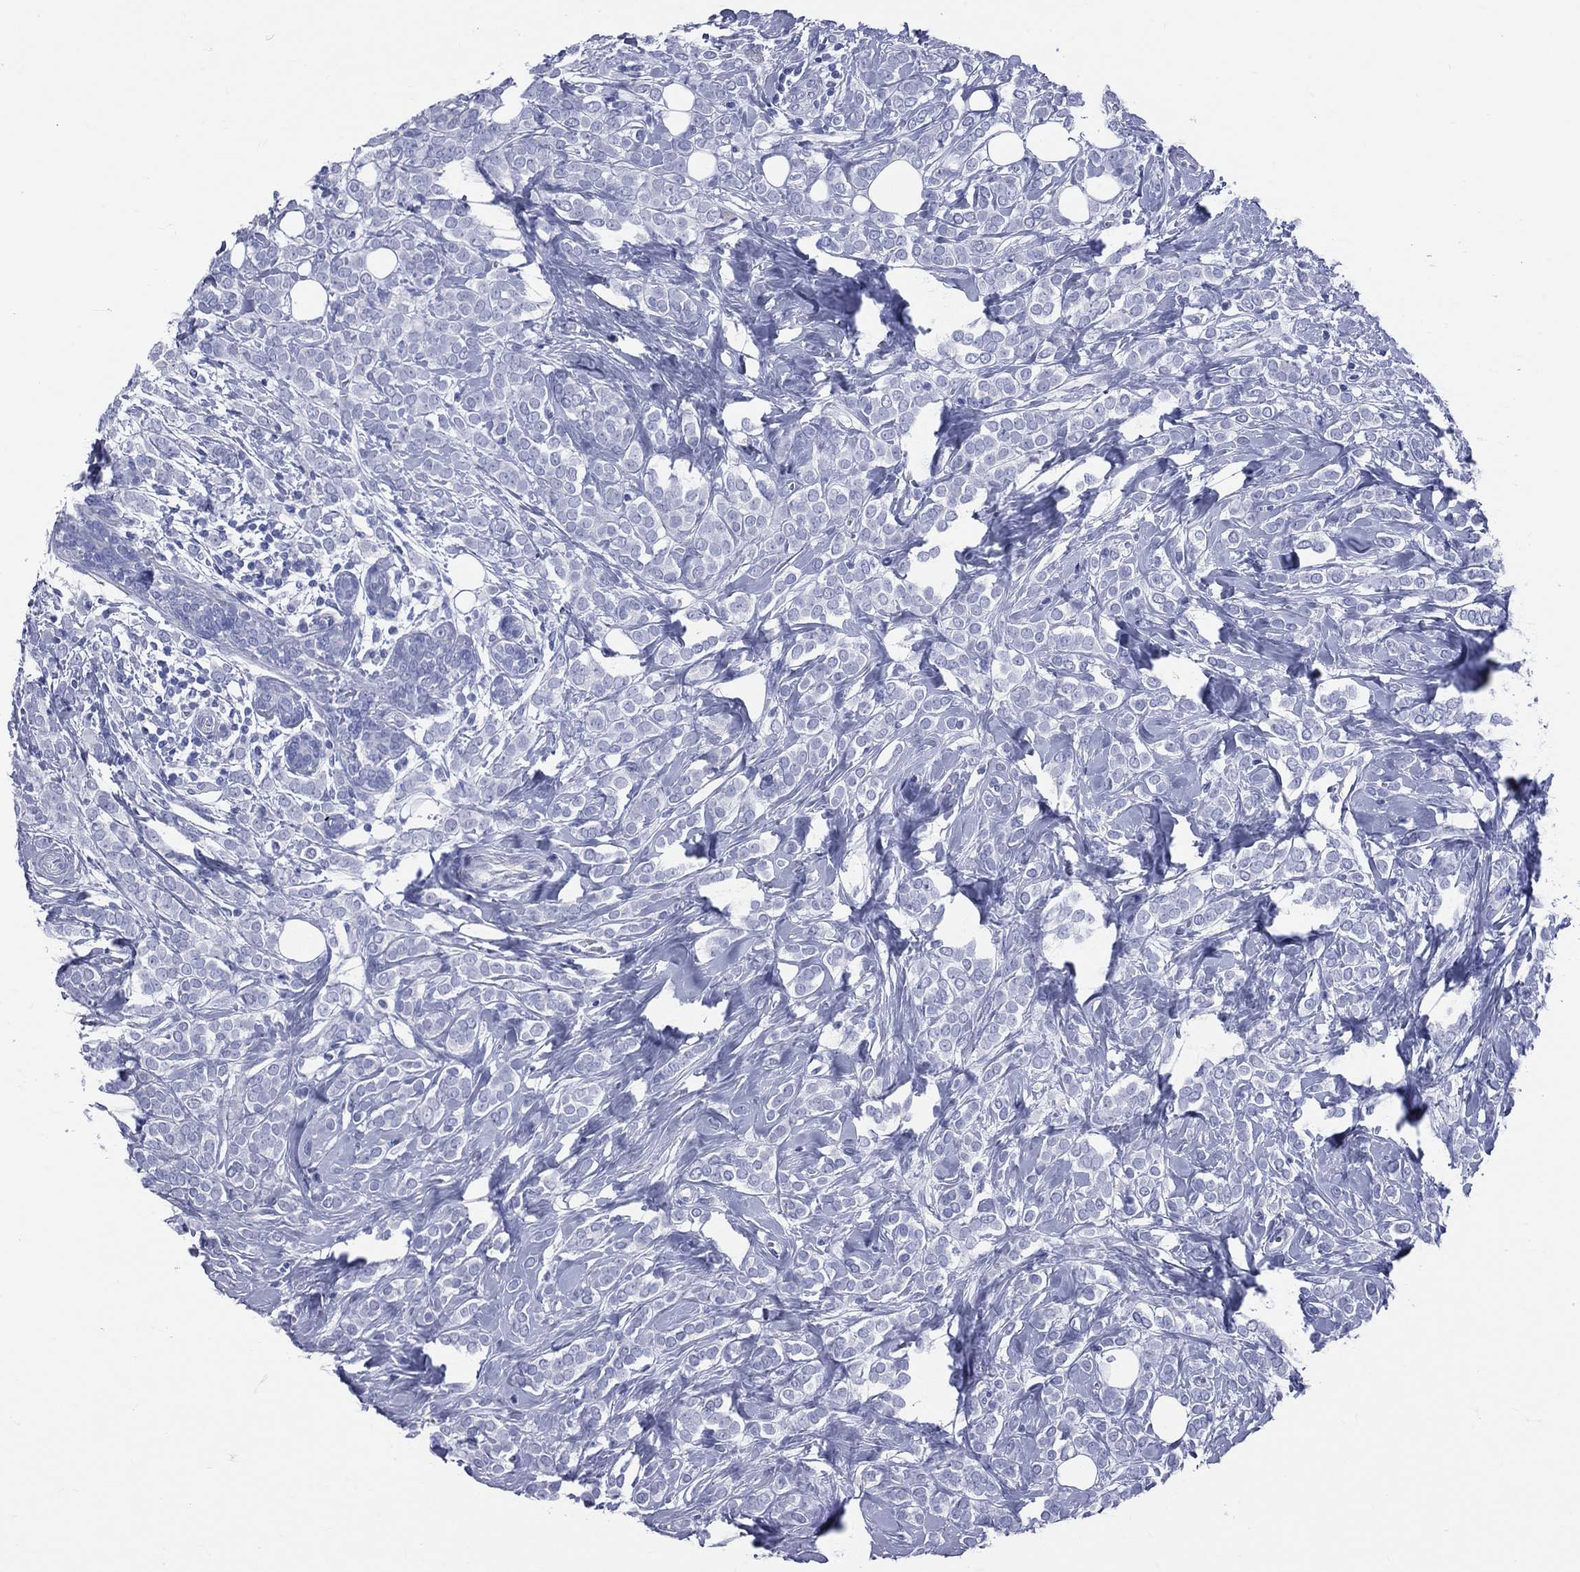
{"staining": {"intensity": "negative", "quantity": "none", "location": "none"}, "tissue": "breast cancer", "cell_type": "Tumor cells", "image_type": "cancer", "snomed": [{"axis": "morphology", "description": "Lobular carcinoma"}, {"axis": "topography", "description": "Breast"}], "caption": "The immunohistochemistry image has no significant positivity in tumor cells of breast cancer (lobular carcinoma) tissue.", "gene": "CYLC1", "patient": {"sex": "female", "age": 49}}